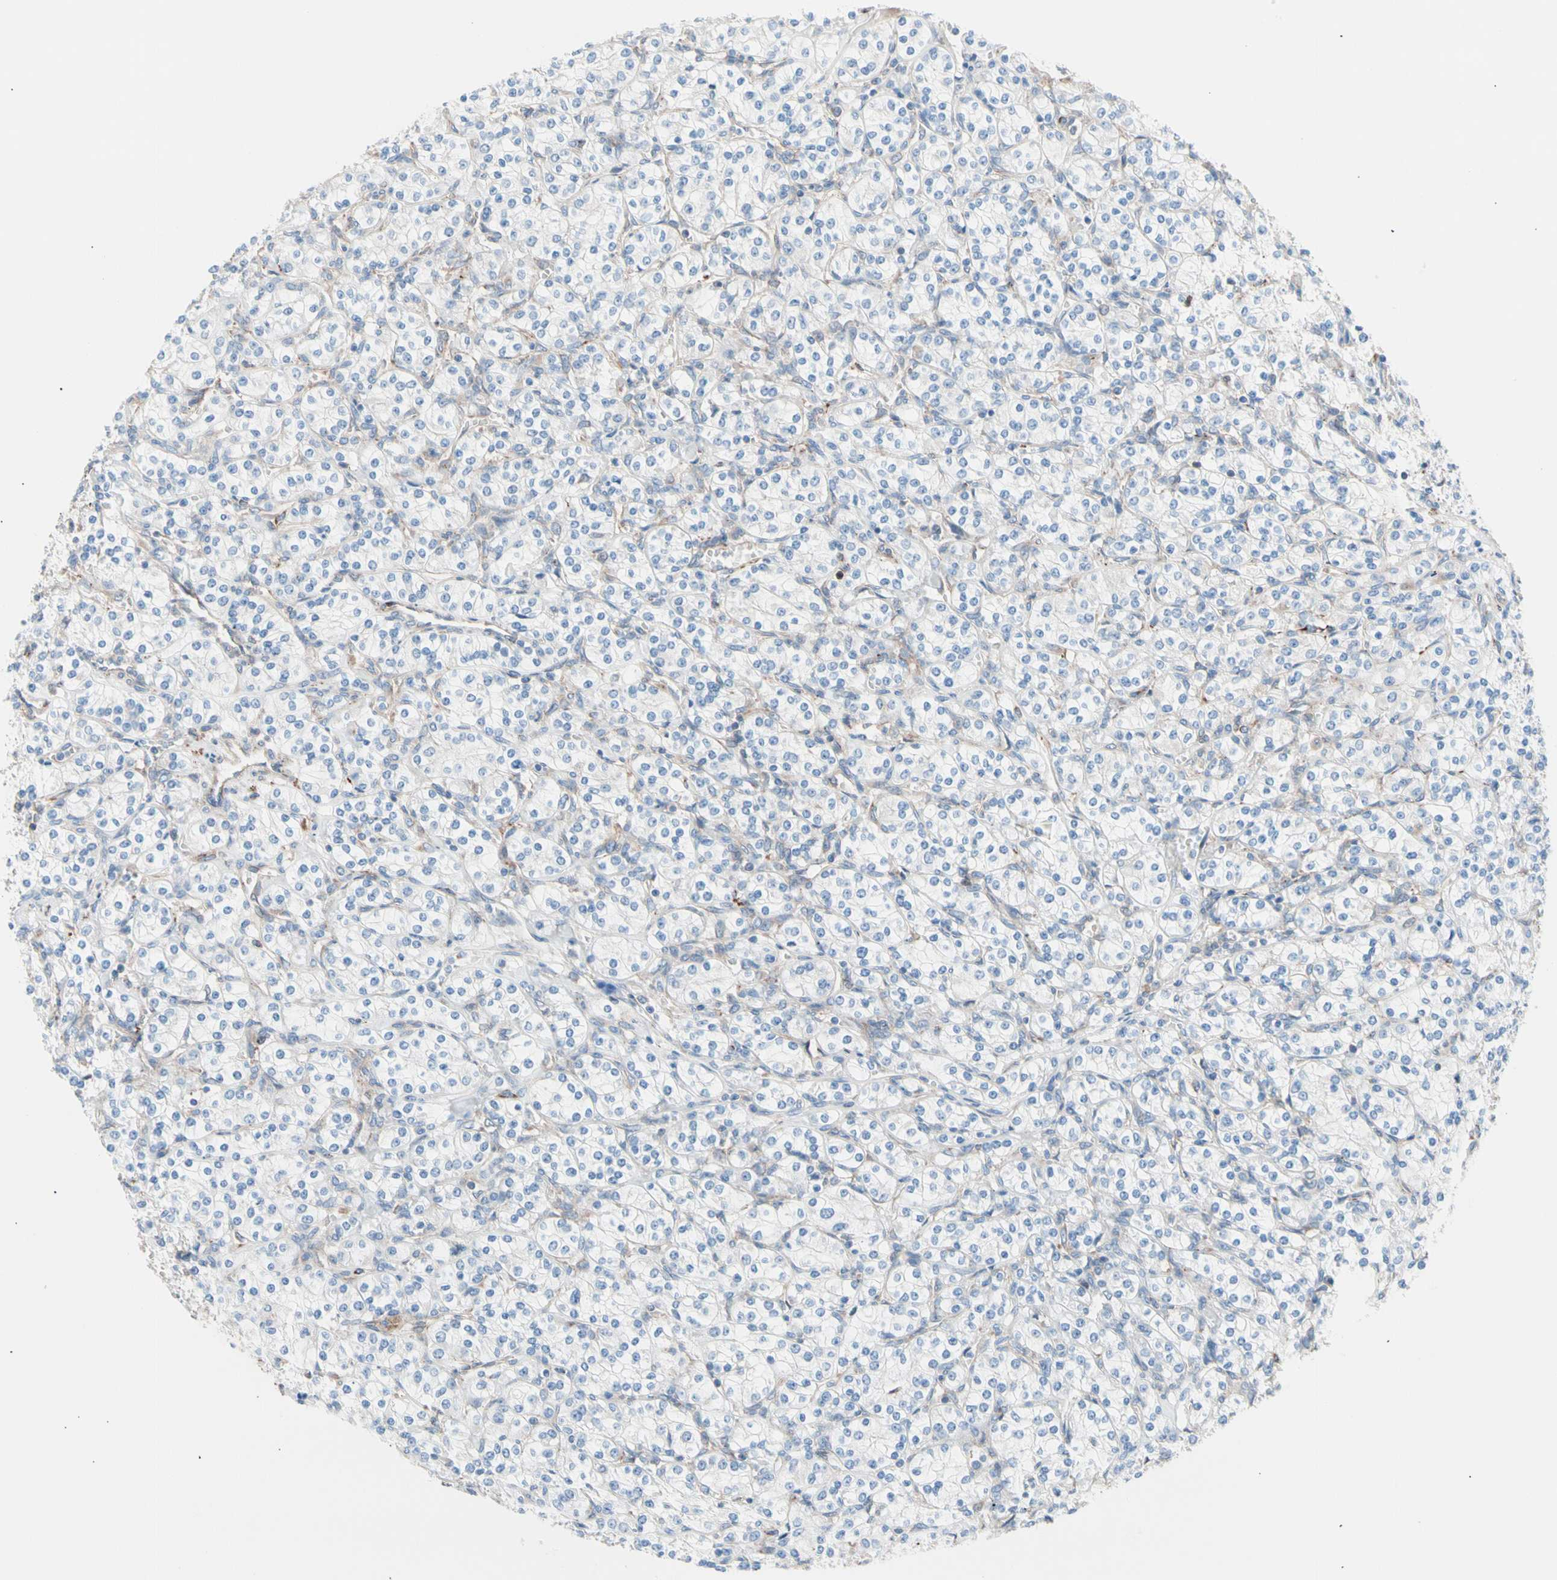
{"staining": {"intensity": "negative", "quantity": "none", "location": "none"}, "tissue": "renal cancer", "cell_type": "Tumor cells", "image_type": "cancer", "snomed": [{"axis": "morphology", "description": "Adenocarcinoma, NOS"}, {"axis": "topography", "description": "Kidney"}], "caption": "Tumor cells show no significant protein positivity in renal cancer (adenocarcinoma).", "gene": "HK1", "patient": {"sex": "male", "age": 77}}